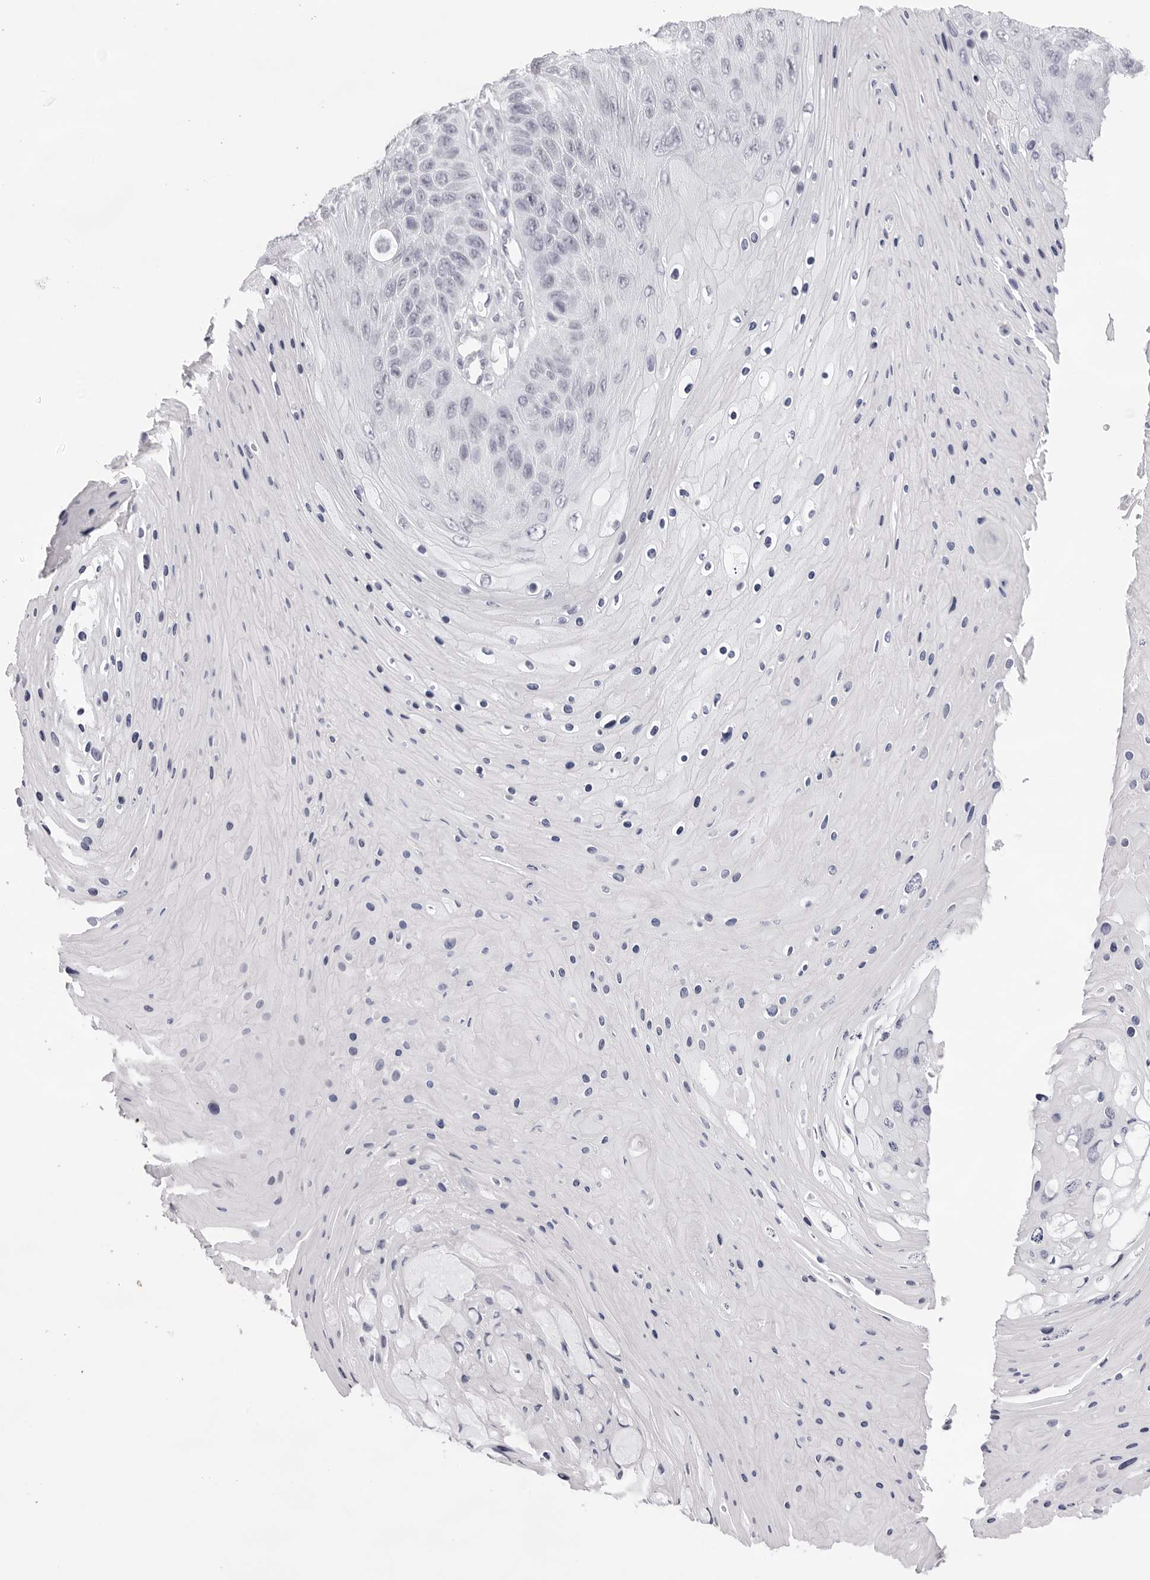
{"staining": {"intensity": "negative", "quantity": "none", "location": "none"}, "tissue": "skin cancer", "cell_type": "Tumor cells", "image_type": "cancer", "snomed": [{"axis": "morphology", "description": "Squamous cell carcinoma, NOS"}, {"axis": "topography", "description": "Skin"}], "caption": "DAB immunohistochemical staining of skin cancer shows no significant staining in tumor cells.", "gene": "KLK12", "patient": {"sex": "female", "age": 88}}